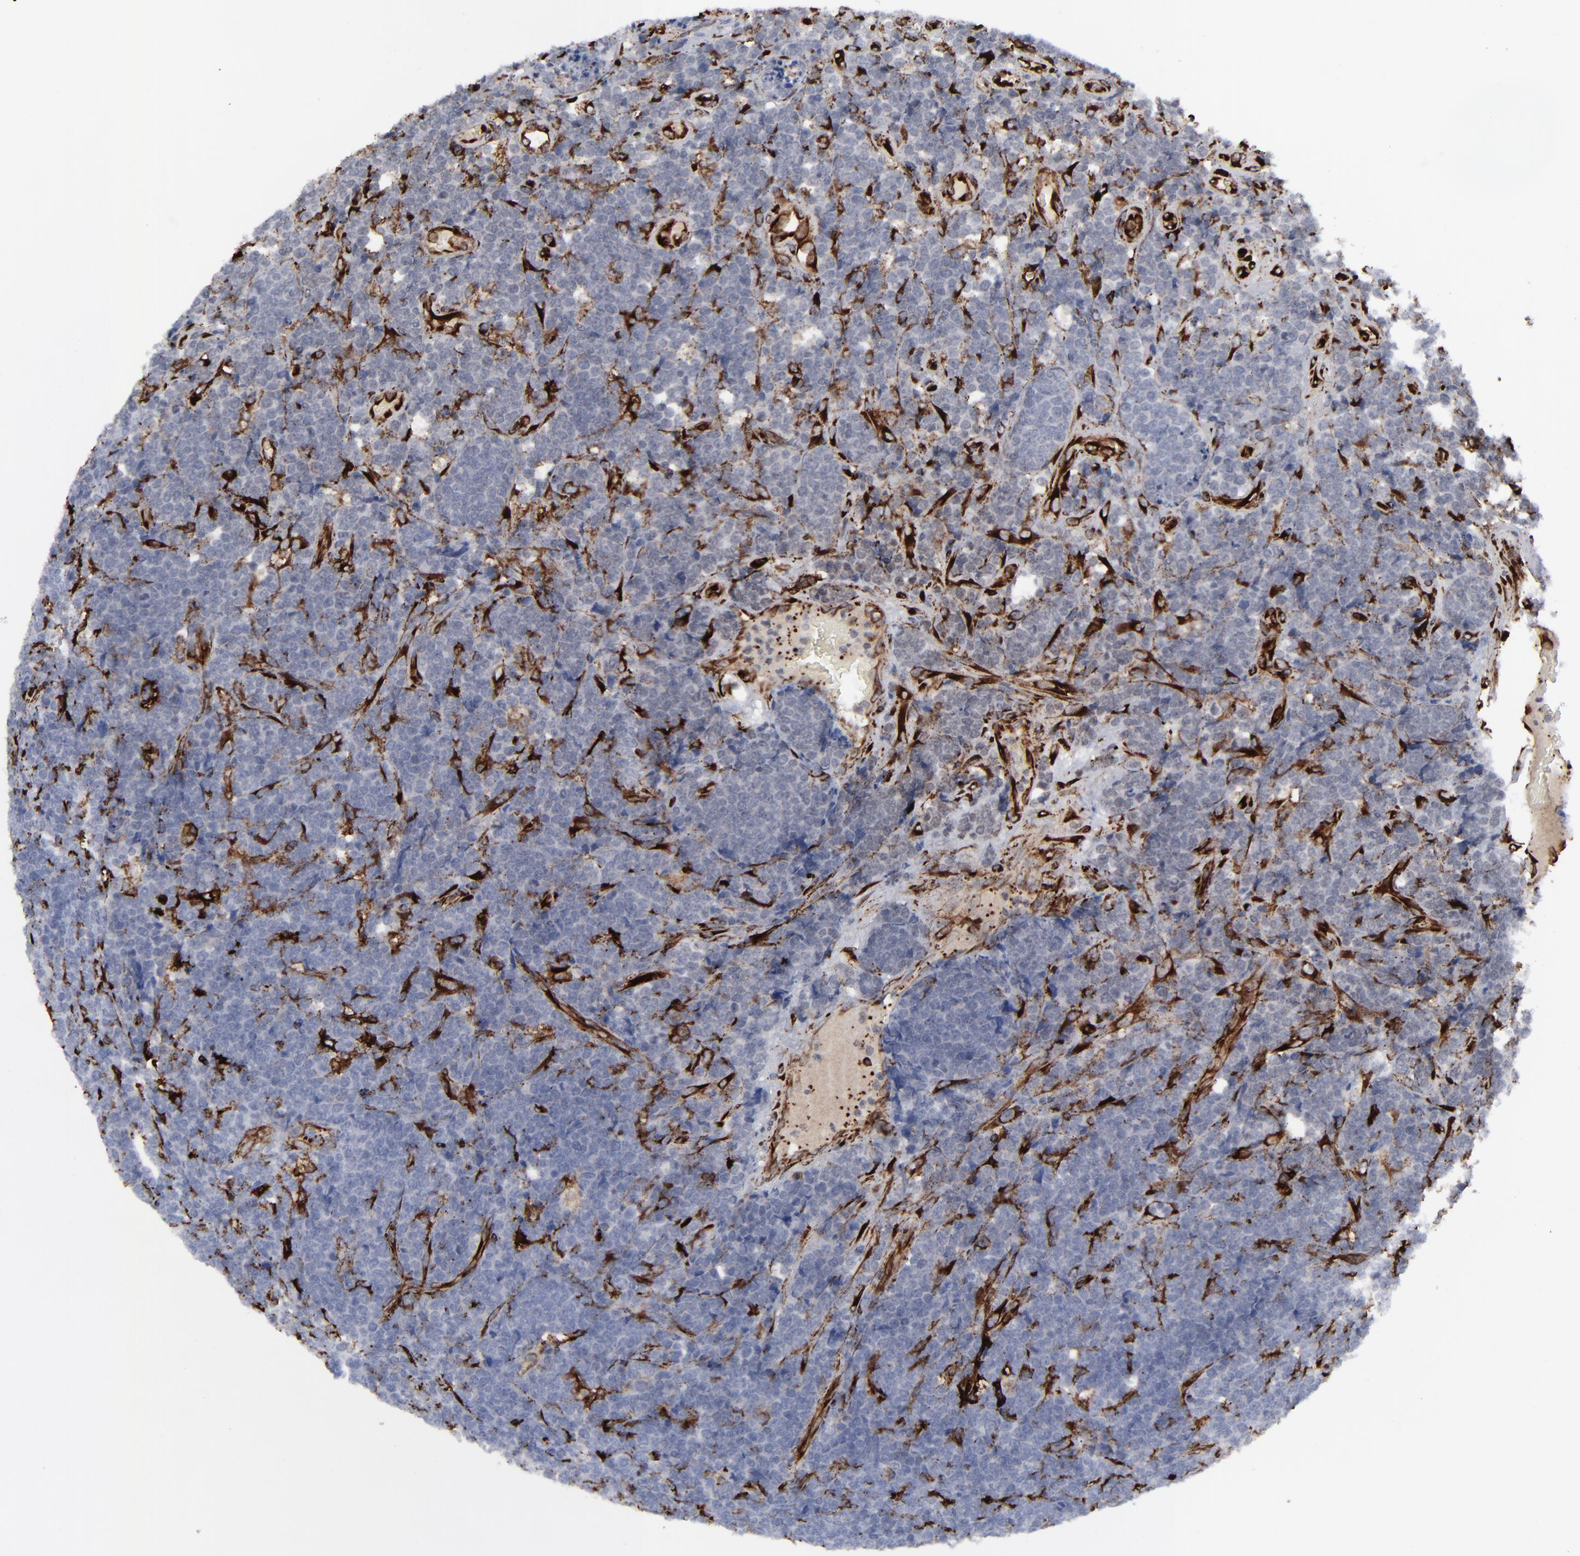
{"staining": {"intensity": "negative", "quantity": "none", "location": "none"}, "tissue": "lymphoma", "cell_type": "Tumor cells", "image_type": "cancer", "snomed": [{"axis": "morphology", "description": "Malignant lymphoma, non-Hodgkin's type, High grade"}, {"axis": "topography", "description": "Small intestine"}, {"axis": "topography", "description": "Colon"}], "caption": "An IHC histopathology image of malignant lymphoma, non-Hodgkin's type (high-grade) is shown. There is no staining in tumor cells of malignant lymphoma, non-Hodgkin's type (high-grade).", "gene": "SPARC", "patient": {"sex": "male", "age": 8}}